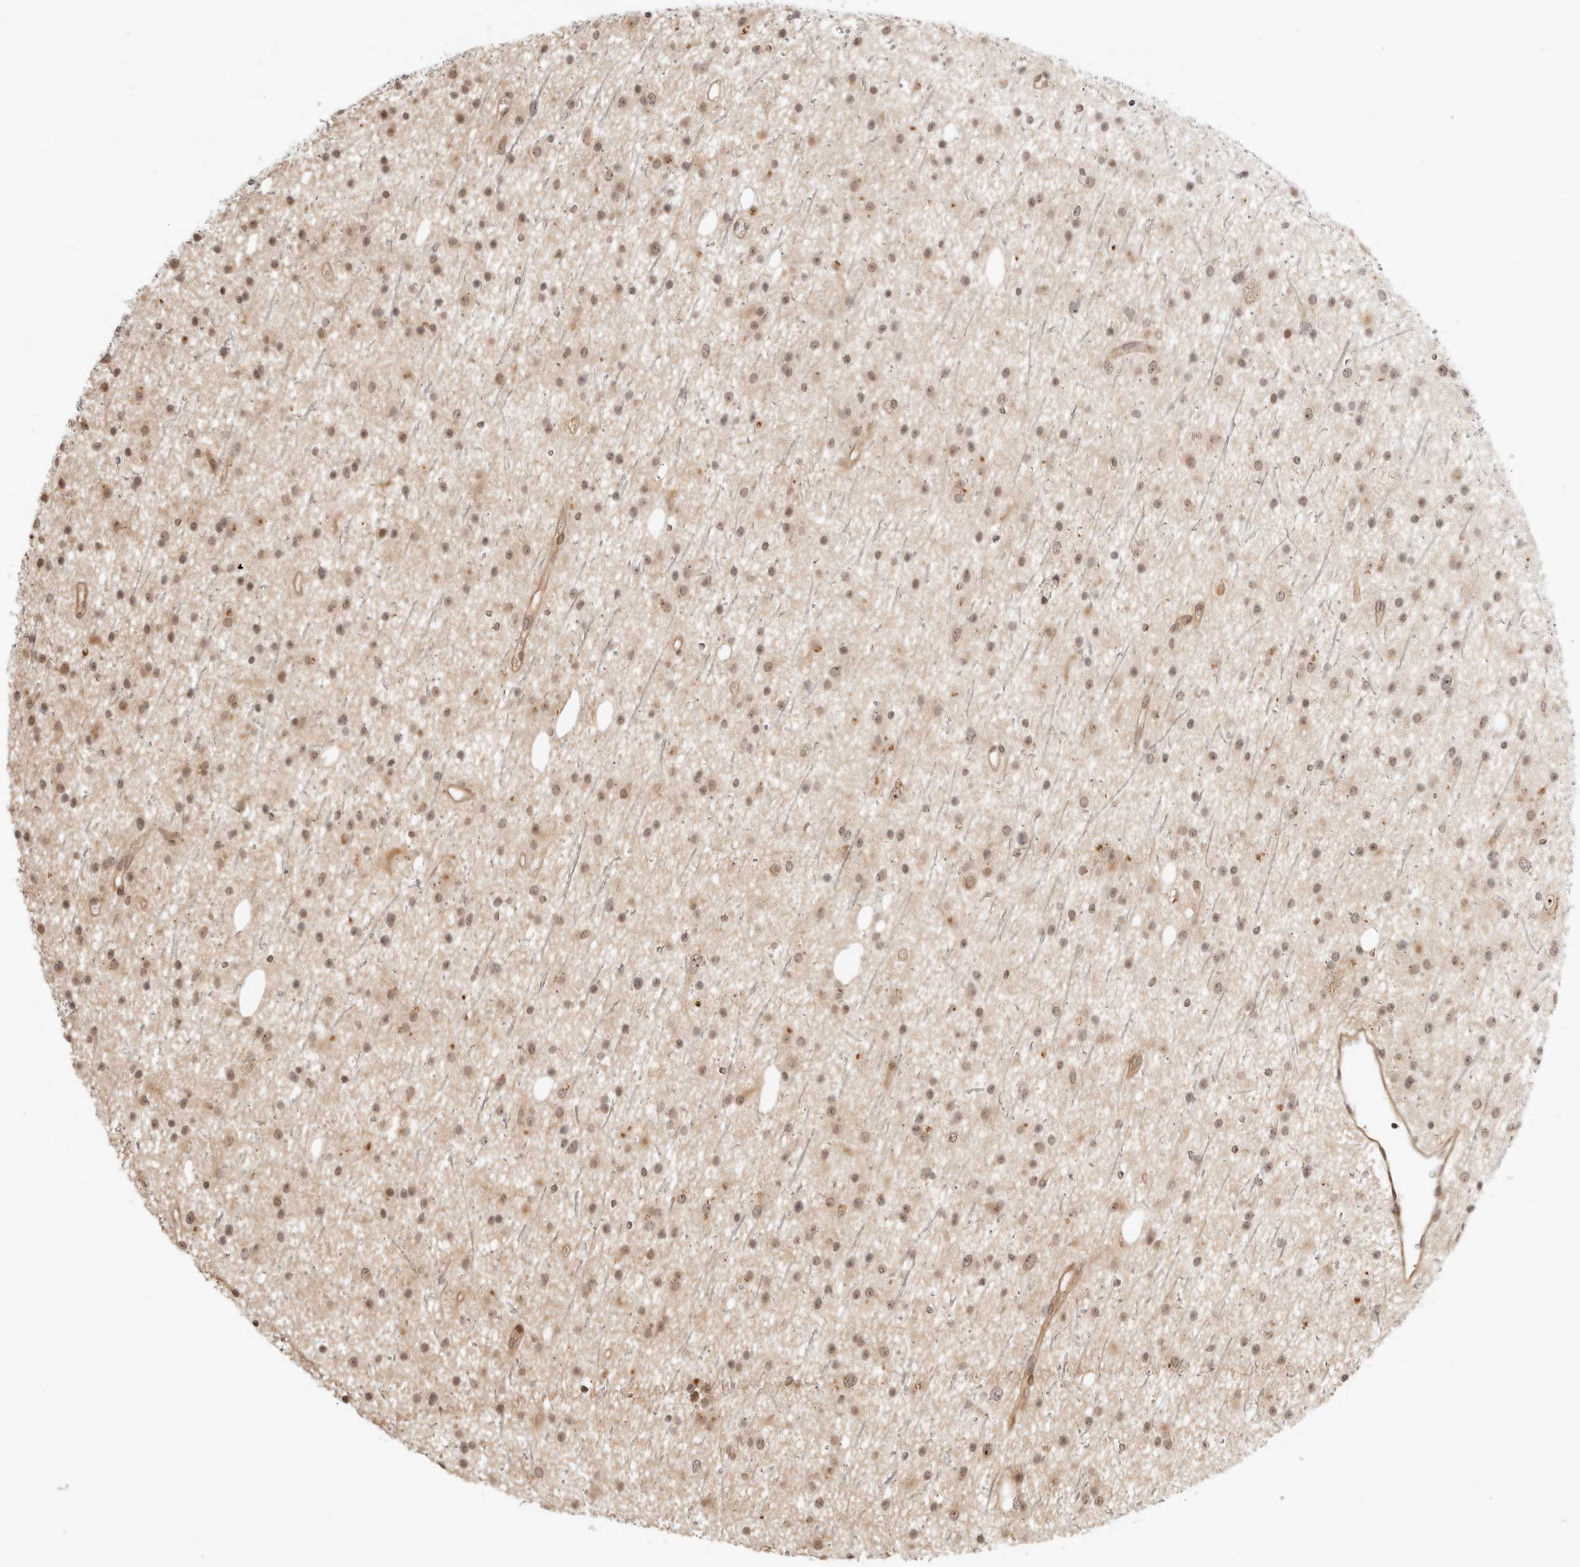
{"staining": {"intensity": "weak", "quantity": ">75%", "location": "nuclear"}, "tissue": "glioma", "cell_type": "Tumor cells", "image_type": "cancer", "snomed": [{"axis": "morphology", "description": "Glioma, malignant, Low grade"}, {"axis": "topography", "description": "Cerebral cortex"}], "caption": "Protein analysis of glioma tissue shows weak nuclear positivity in about >75% of tumor cells.", "gene": "GEM", "patient": {"sex": "female", "age": 39}}